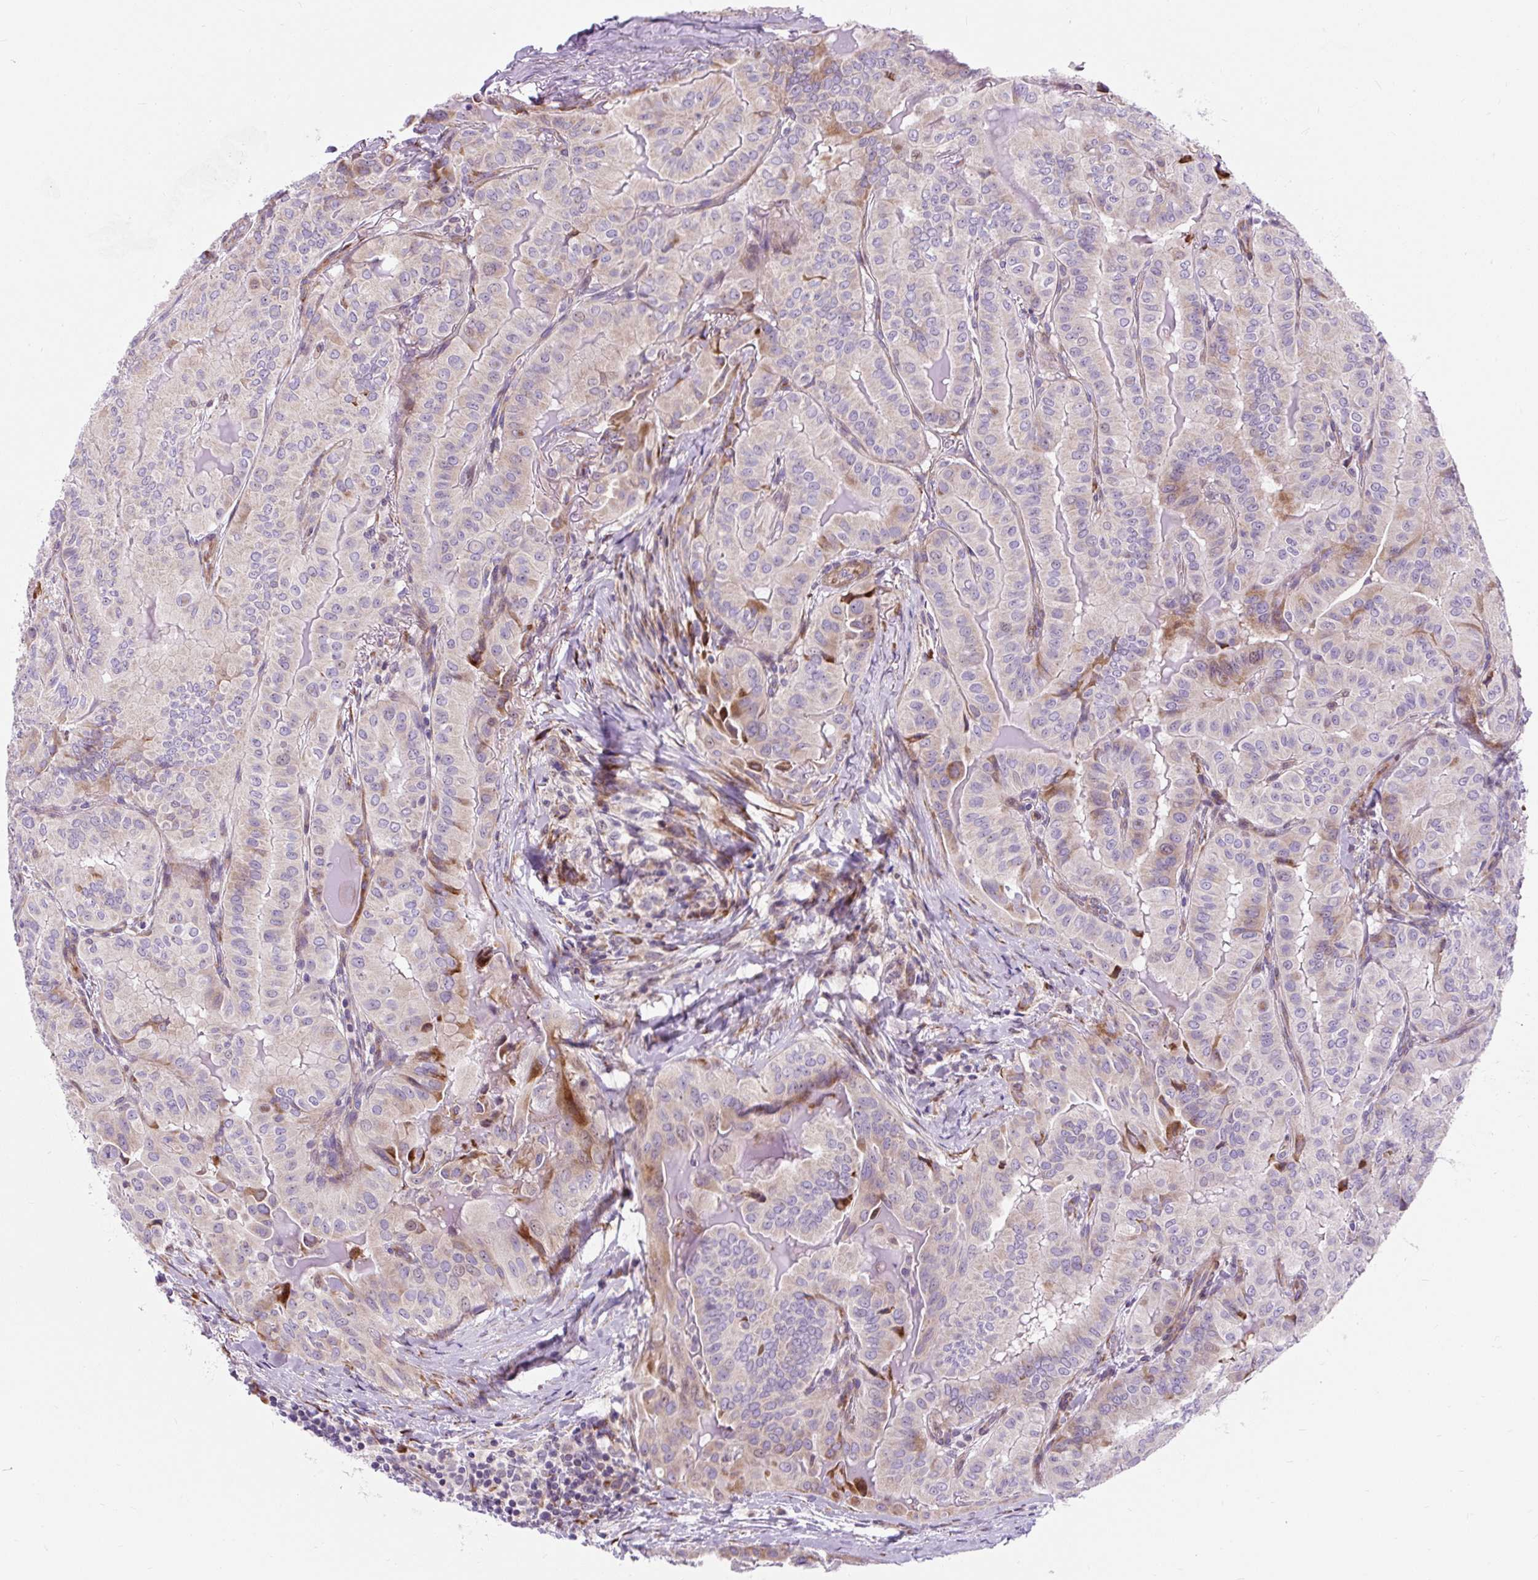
{"staining": {"intensity": "moderate", "quantity": "<25%", "location": "cytoplasmic/membranous"}, "tissue": "thyroid cancer", "cell_type": "Tumor cells", "image_type": "cancer", "snomed": [{"axis": "morphology", "description": "Papillary adenocarcinoma, NOS"}, {"axis": "topography", "description": "Thyroid gland"}], "caption": "IHC (DAB (3,3'-diaminobenzidine)) staining of human thyroid cancer shows moderate cytoplasmic/membranous protein positivity in approximately <25% of tumor cells.", "gene": "CISD3", "patient": {"sex": "female", "age": 68}}